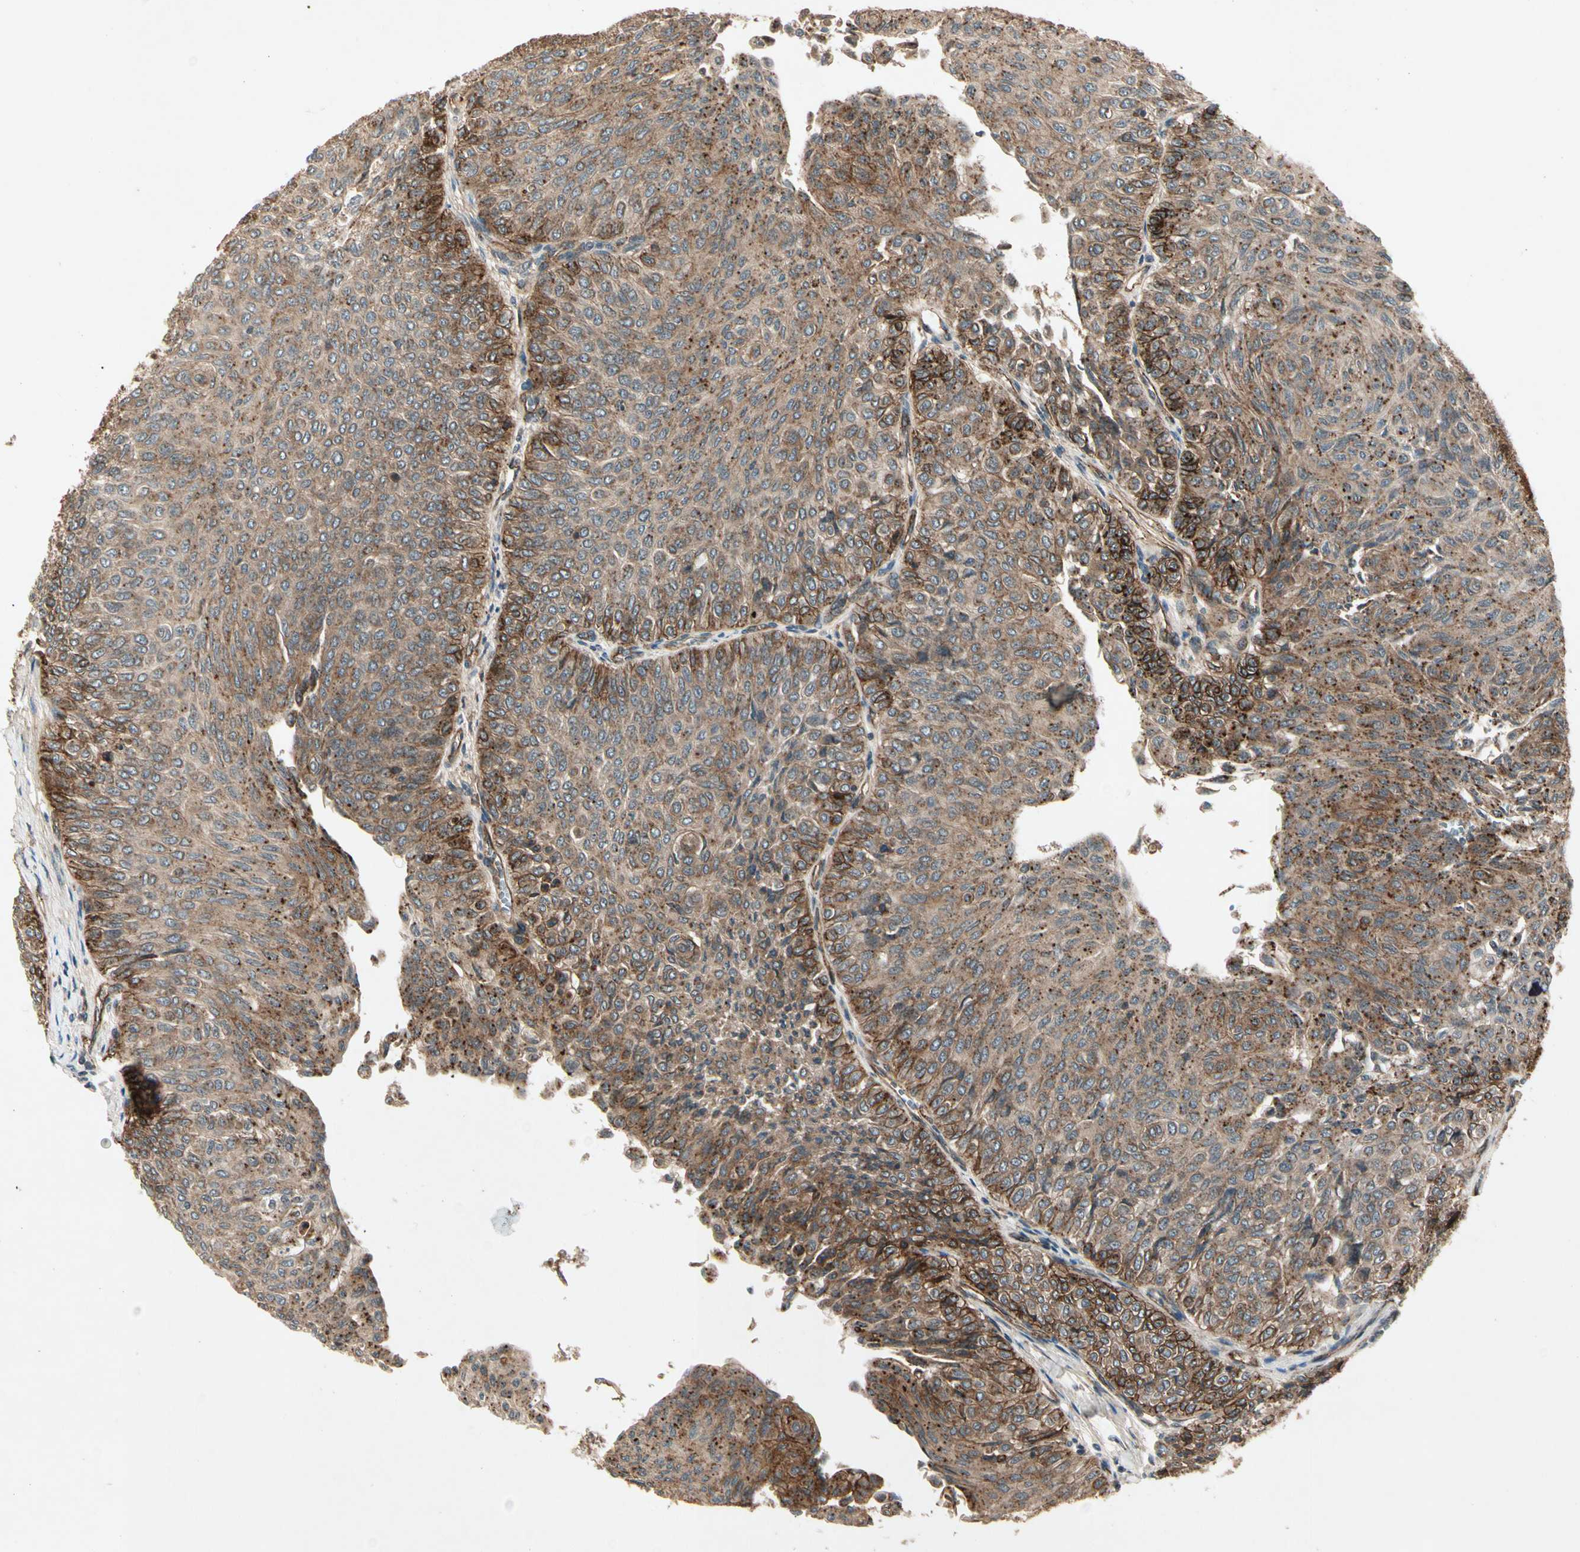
{"staining": {"intensity": "strong", "quantity": ">75%", "location": "cytoplasmic/membranous"}, "tissue": "urothelial cancer", "cell_type": "Tumor cells", "image_type": "cancer", "snomed": [{"axis": "morphology", "description": "Urothelial carcinoma, Low grade"}, {"axis": "topography", "description": "Urinary bladder"}], "caption": "Immunohistochemistry photomicrograph of urothelial cancer stained for a protein (brown), which demonstrates high levels of strong cytoplasmic/membranous expression in about >75% of tumor cells.", "gene": "FLOT1", "patient": {"sex": "male", "age": 78}}